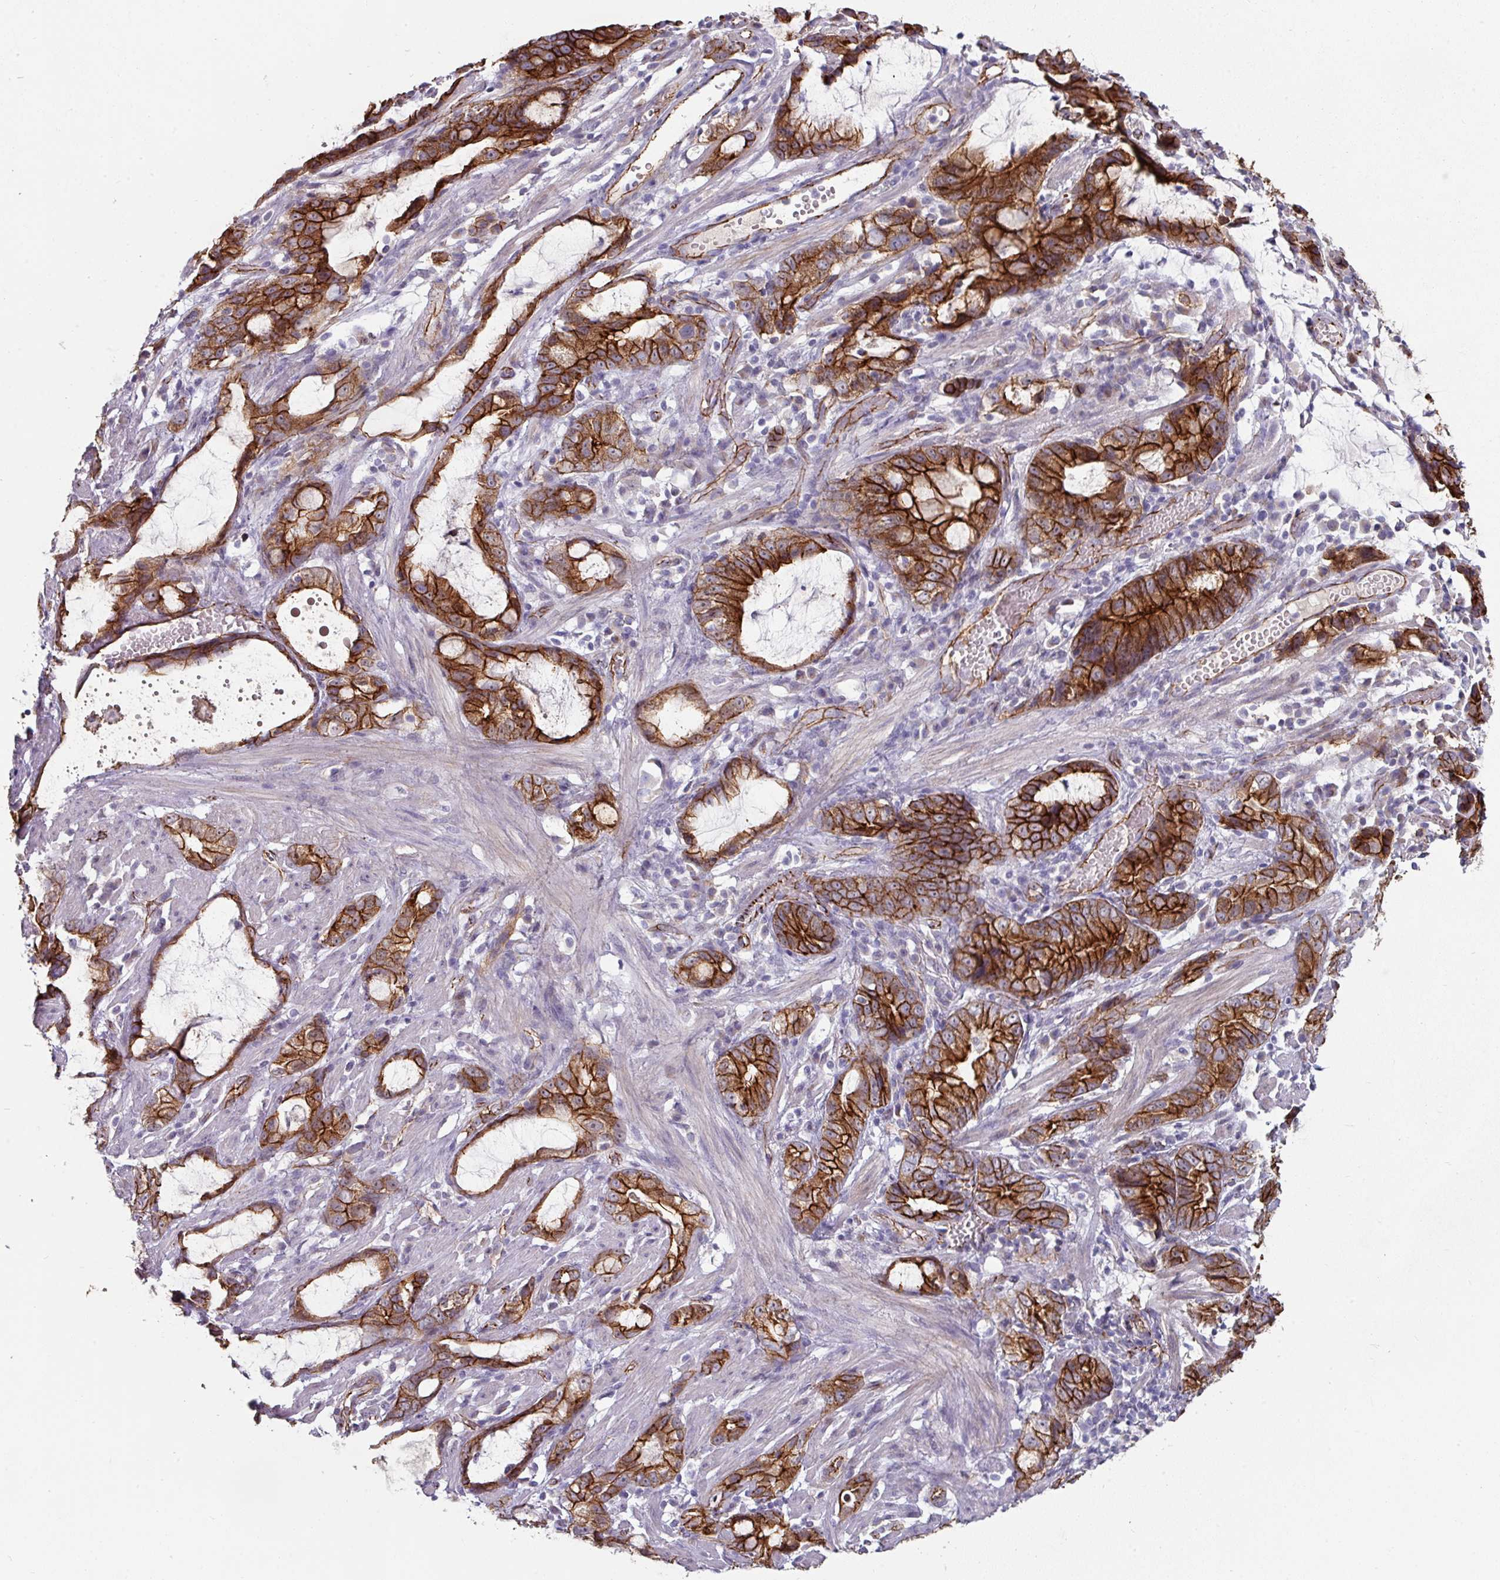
{"staining": {"intensity": "strong", "quantity": ">75%", "location": "cytoplasmic/membranous"}, "tissue": "stomach cancer", "cell_type": "Tumor cells", "image_type": "cancer", "snomed": [{"axis": "morphology", "description": "Adenocarcinoma, NOS"}, {"axis": "topography", "description": "Stomach"}], "caption": "This is a histology image of immunohistochemistry staining of stomach adenocarcinoma, which shows strong expression in the cytoplasmic/membranous of tumor cells.", "gene": "JUP", "patient": {"sex": "male", "age": 55}}